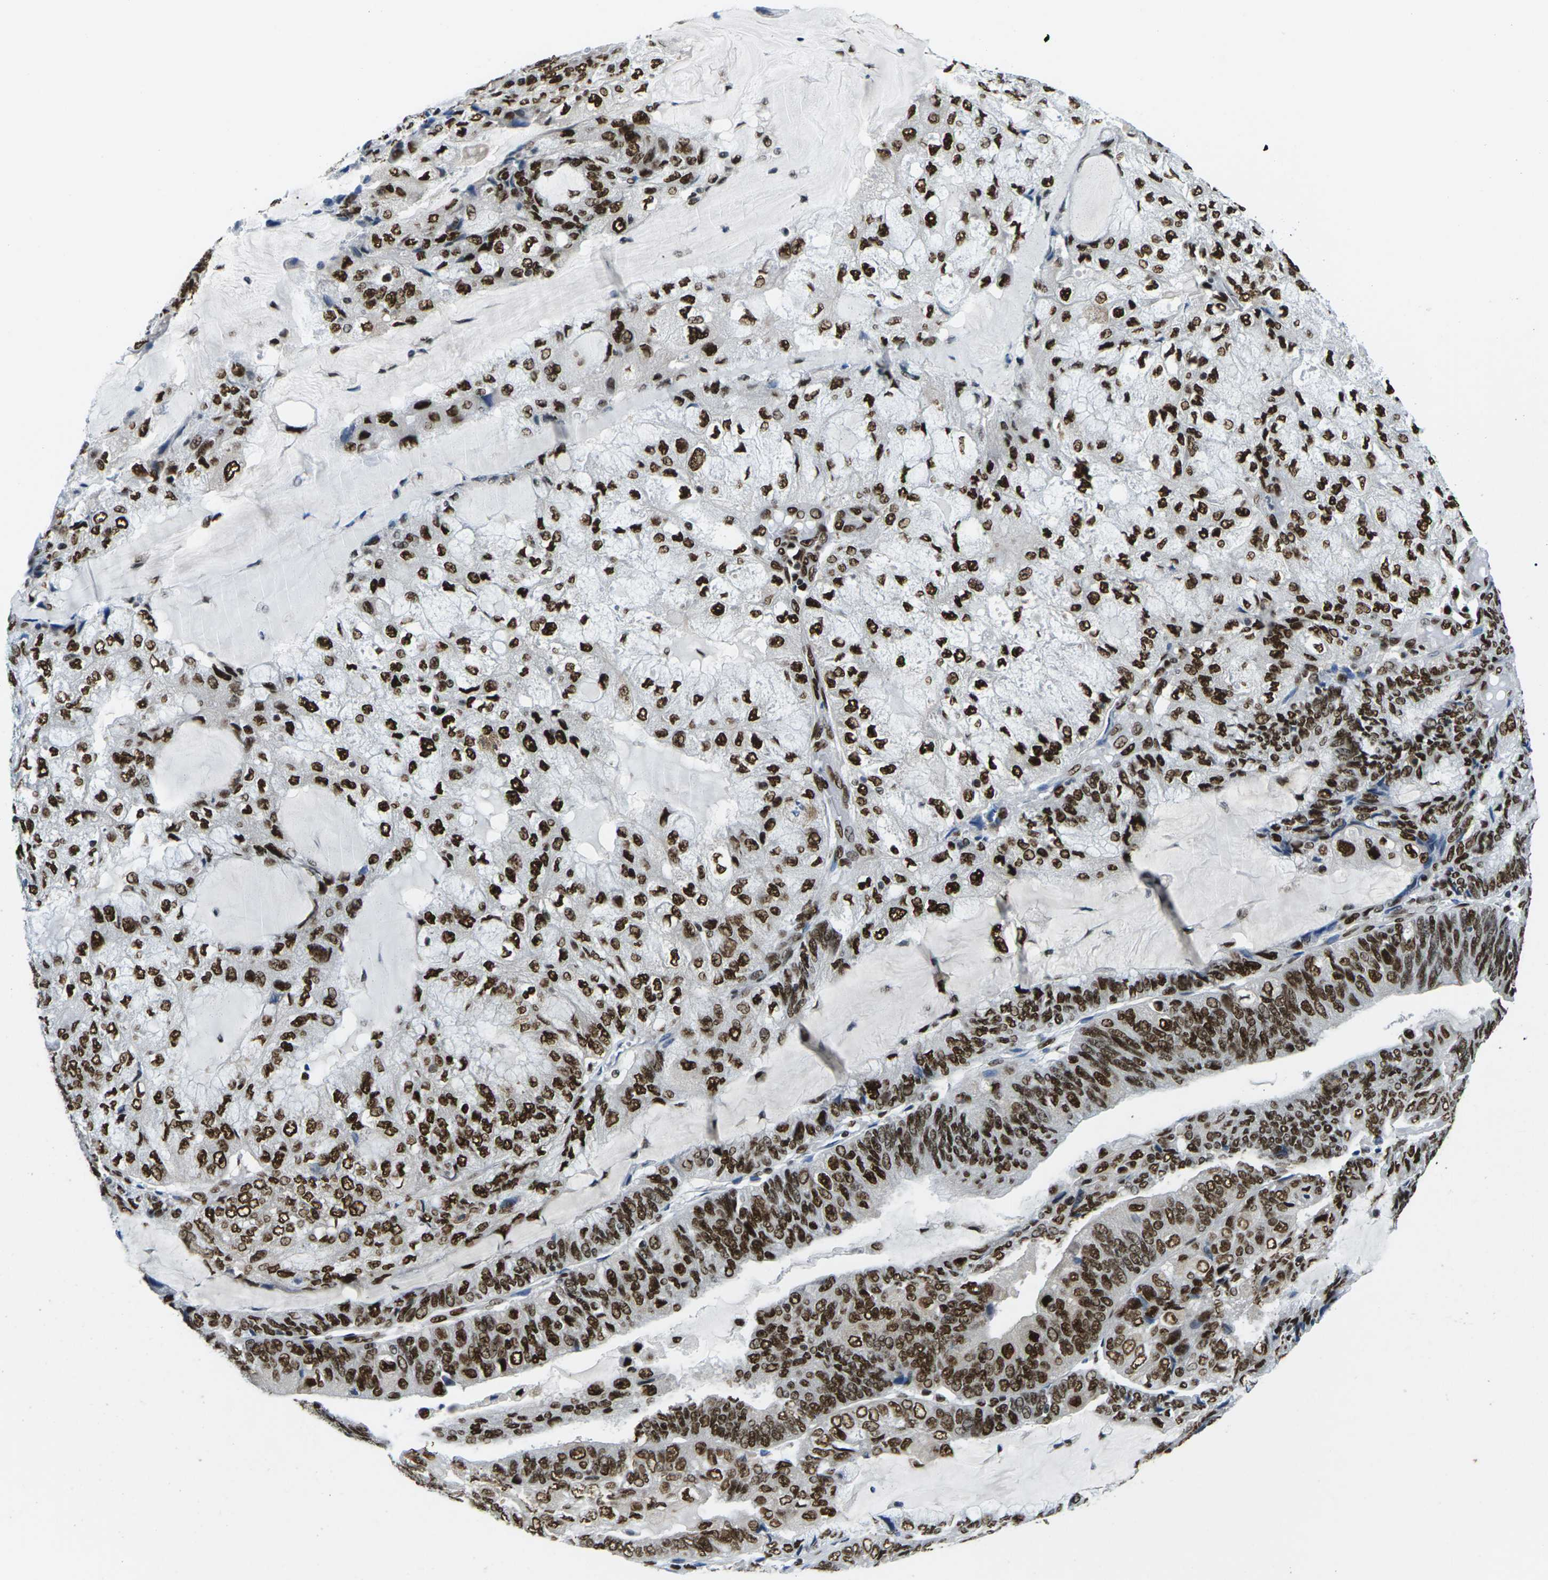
{"staining": {"intensity": "strong", "quantity": ">75%", "location": "nuclear"}, "tissue": "endometrial cancer", "cell_type": "Tumor cells", "image_type": "cancer", "snomed": [{"axis": "morphology", "description": "Adenocarcinoma, NOS"}, {"axis": "topography", "description": "Endometrium"}], "caption": "Protein expression analysis of adenocarcinoma (endometrial) exhibits strong nuclear positivity in approximately >75% of tumor cells. (Stains: DAB (3,3'-diaminobenzidine) in brown, nuclei in blue, Microscopy: brightfield microscopy at high magnification).", "gene": "PSME3", "patient": {"sex": "female", "age": 81}}